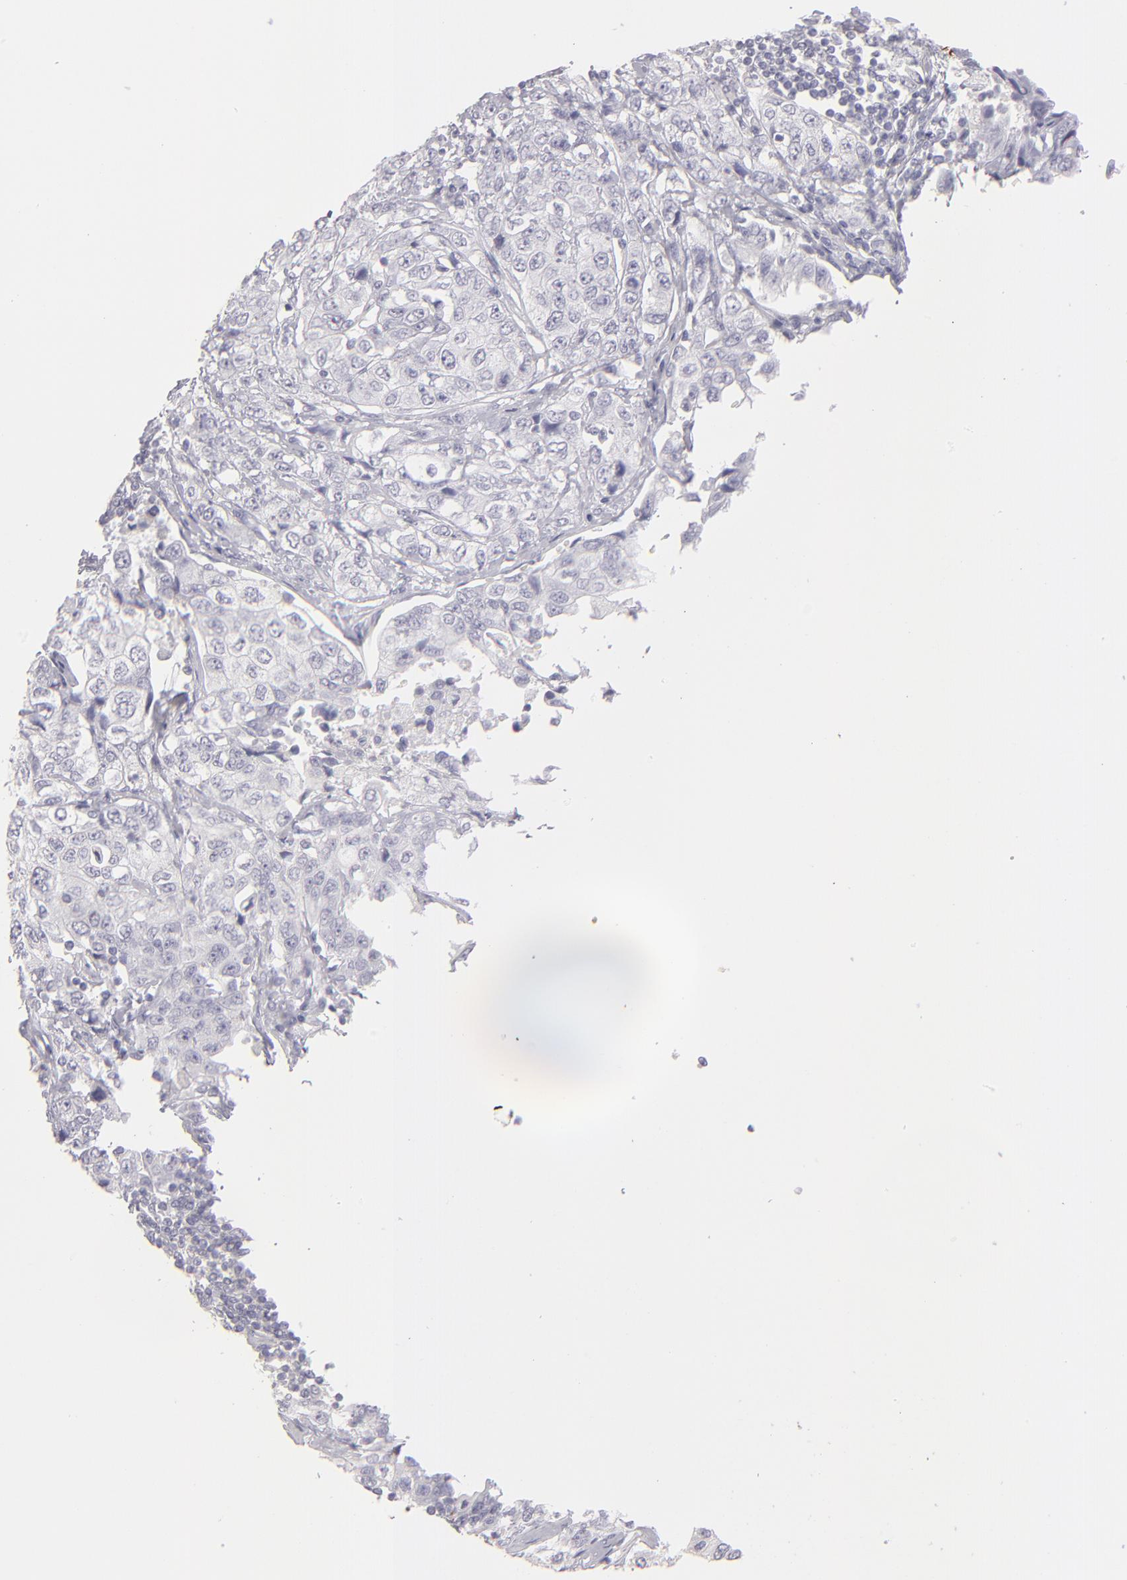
{"staining": {"intensity": "negative", "quantity": "none", "location": "none"}, "tissue": "stomach cancer", "cell_type": "Tumor cells", "image_type": "cancer", "snomed": [{"axis": "morphology", "description": "Adenocarcinoma, NOS"}, {"axis": "topography", "description": "Stomach"}], "caption": "Protein analysis of stomach cancer (adenocarcinoma) exhibits no significant positivity in tumor cells.", "gene": "ABCC4", "patient": {"sex": "male", "age": 48}}